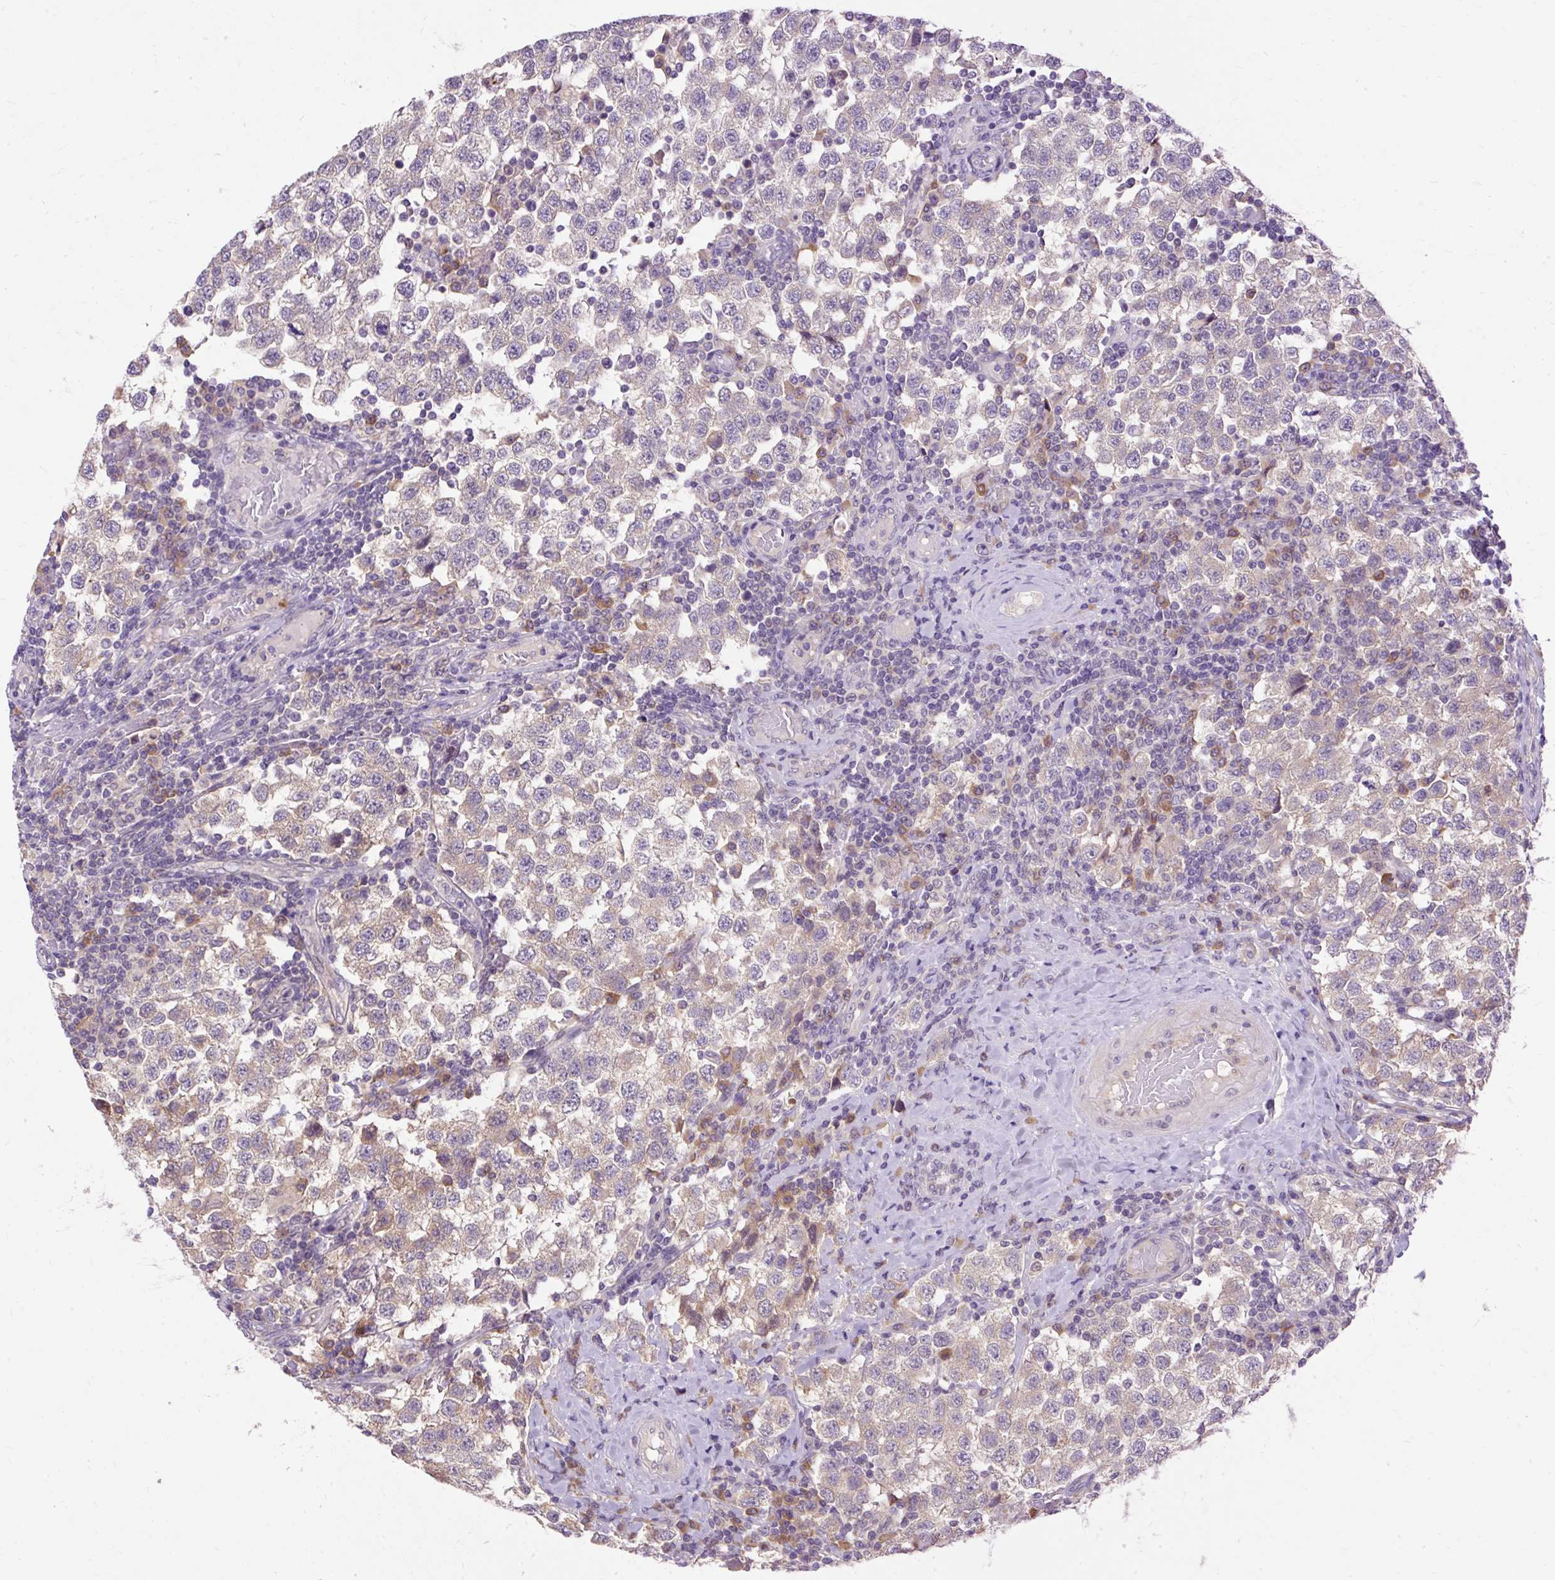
{"staining": {"intensity": "weak", "quantity": "25%-75%", "location": "cytoplasmic/membranous"}, "tissue": "testis cancer", "cell_type": "Tumor cells", "image_type": "cancer", "snomed": [{"axis": "morphology", "description": "Seminoma, NOS"}, {"axis": "topography", "description": "Testis"}], "caption": "DAB (3,3'-diaminobenzidine) immunohistochemical staining of human testis seminoma displays weak cytoplasmic/membranous protein positivity in about 25%-75% of tumor cells.", "gene": "CTTNBP2", "patient": {"sex": "male", "age": 34}}